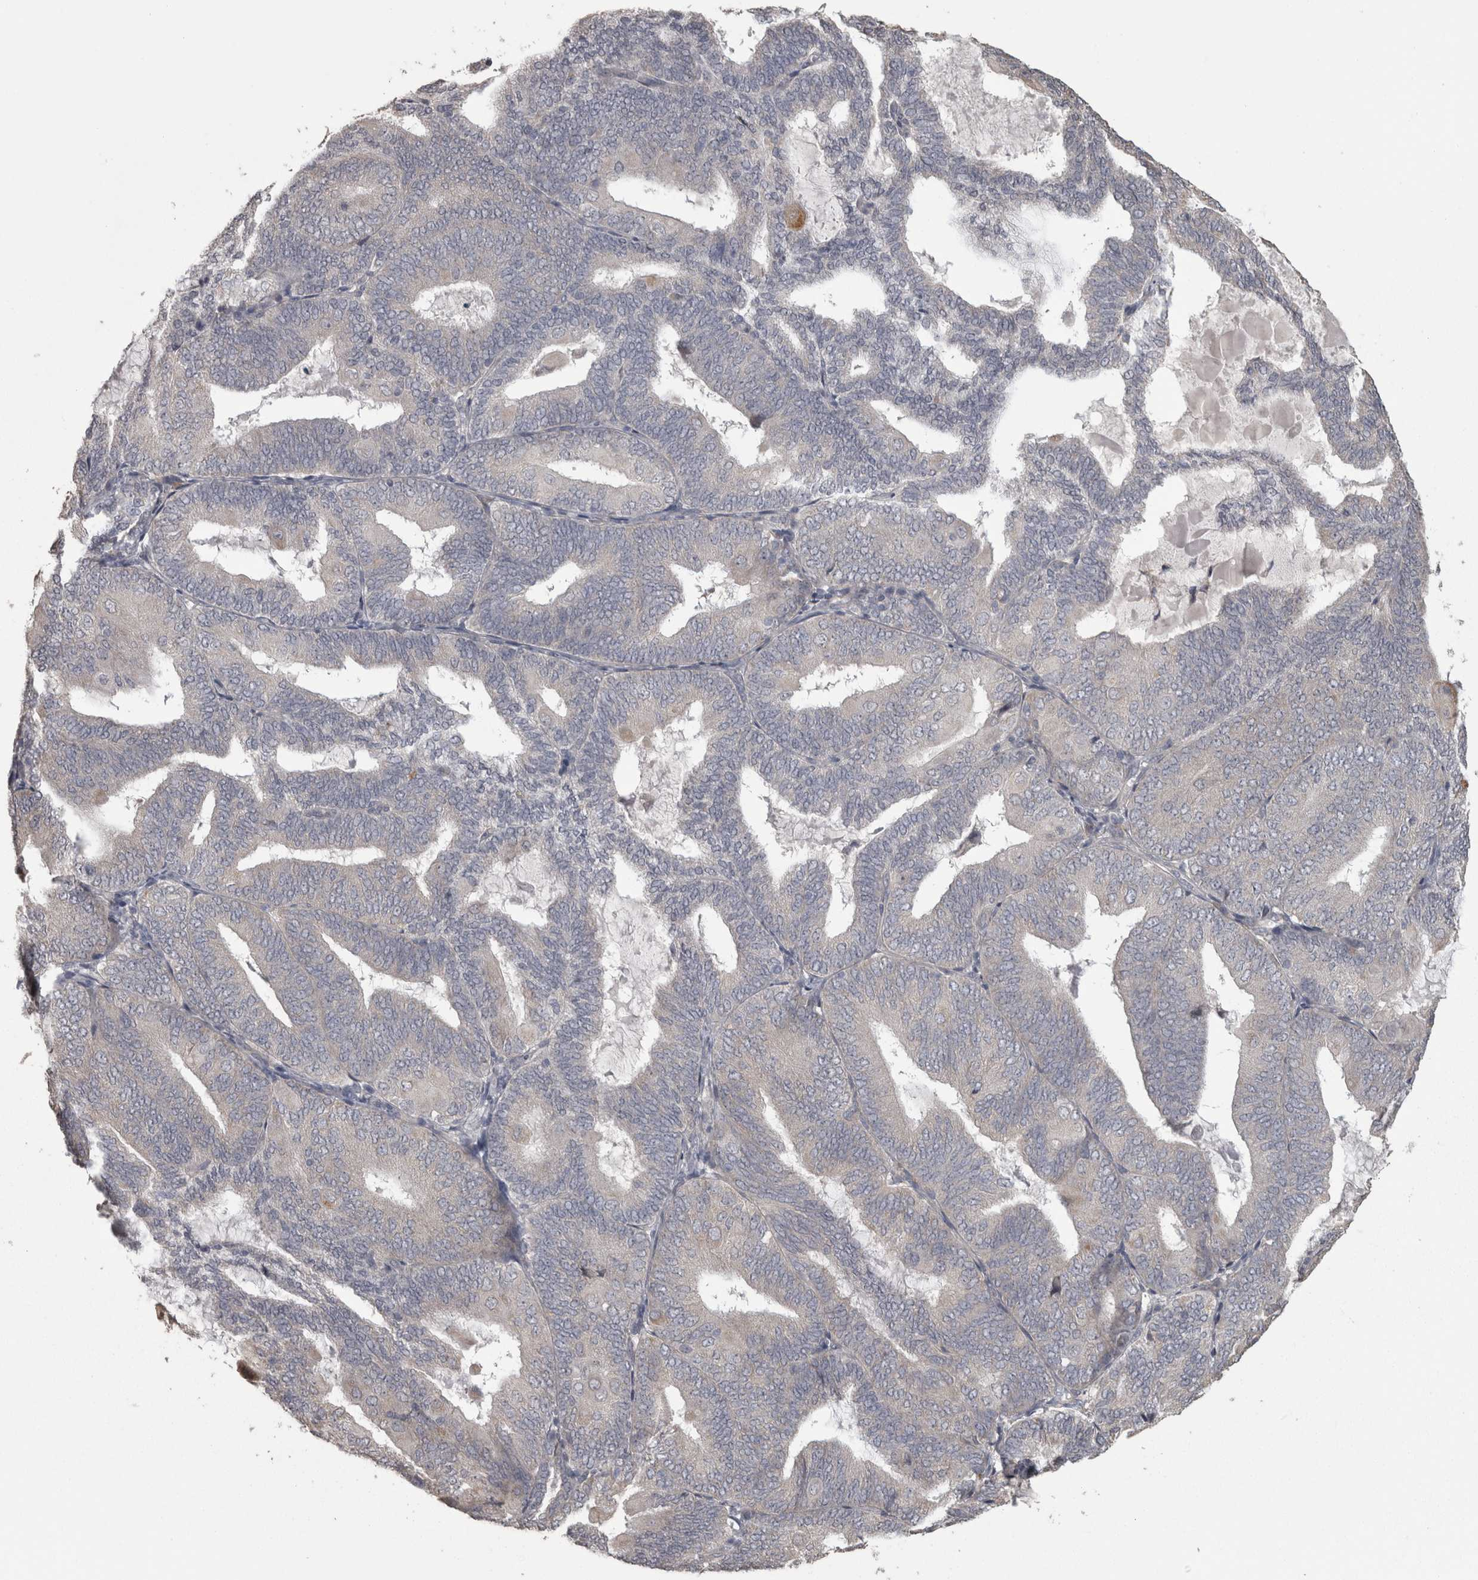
{"staining": {"intensity": "negative", "quantity": "none", "location": "none"}, "tissue": "endometrial cancer", "cell_type": "Tumor cells", "image_type": "cancer", "snomed": [{"axis": "morphology", "description": "Adenocarcinoma, NOS"}, {"axis": "topography", "description": "Endometrium"}], "caption": "This is an immunohistochemistry (IHC) image of human adenocarcinoma (endometrial). There is no positivity in tumor cells.", "gene": "RAB29", "patient": {"sex": "female", "age": 81}}